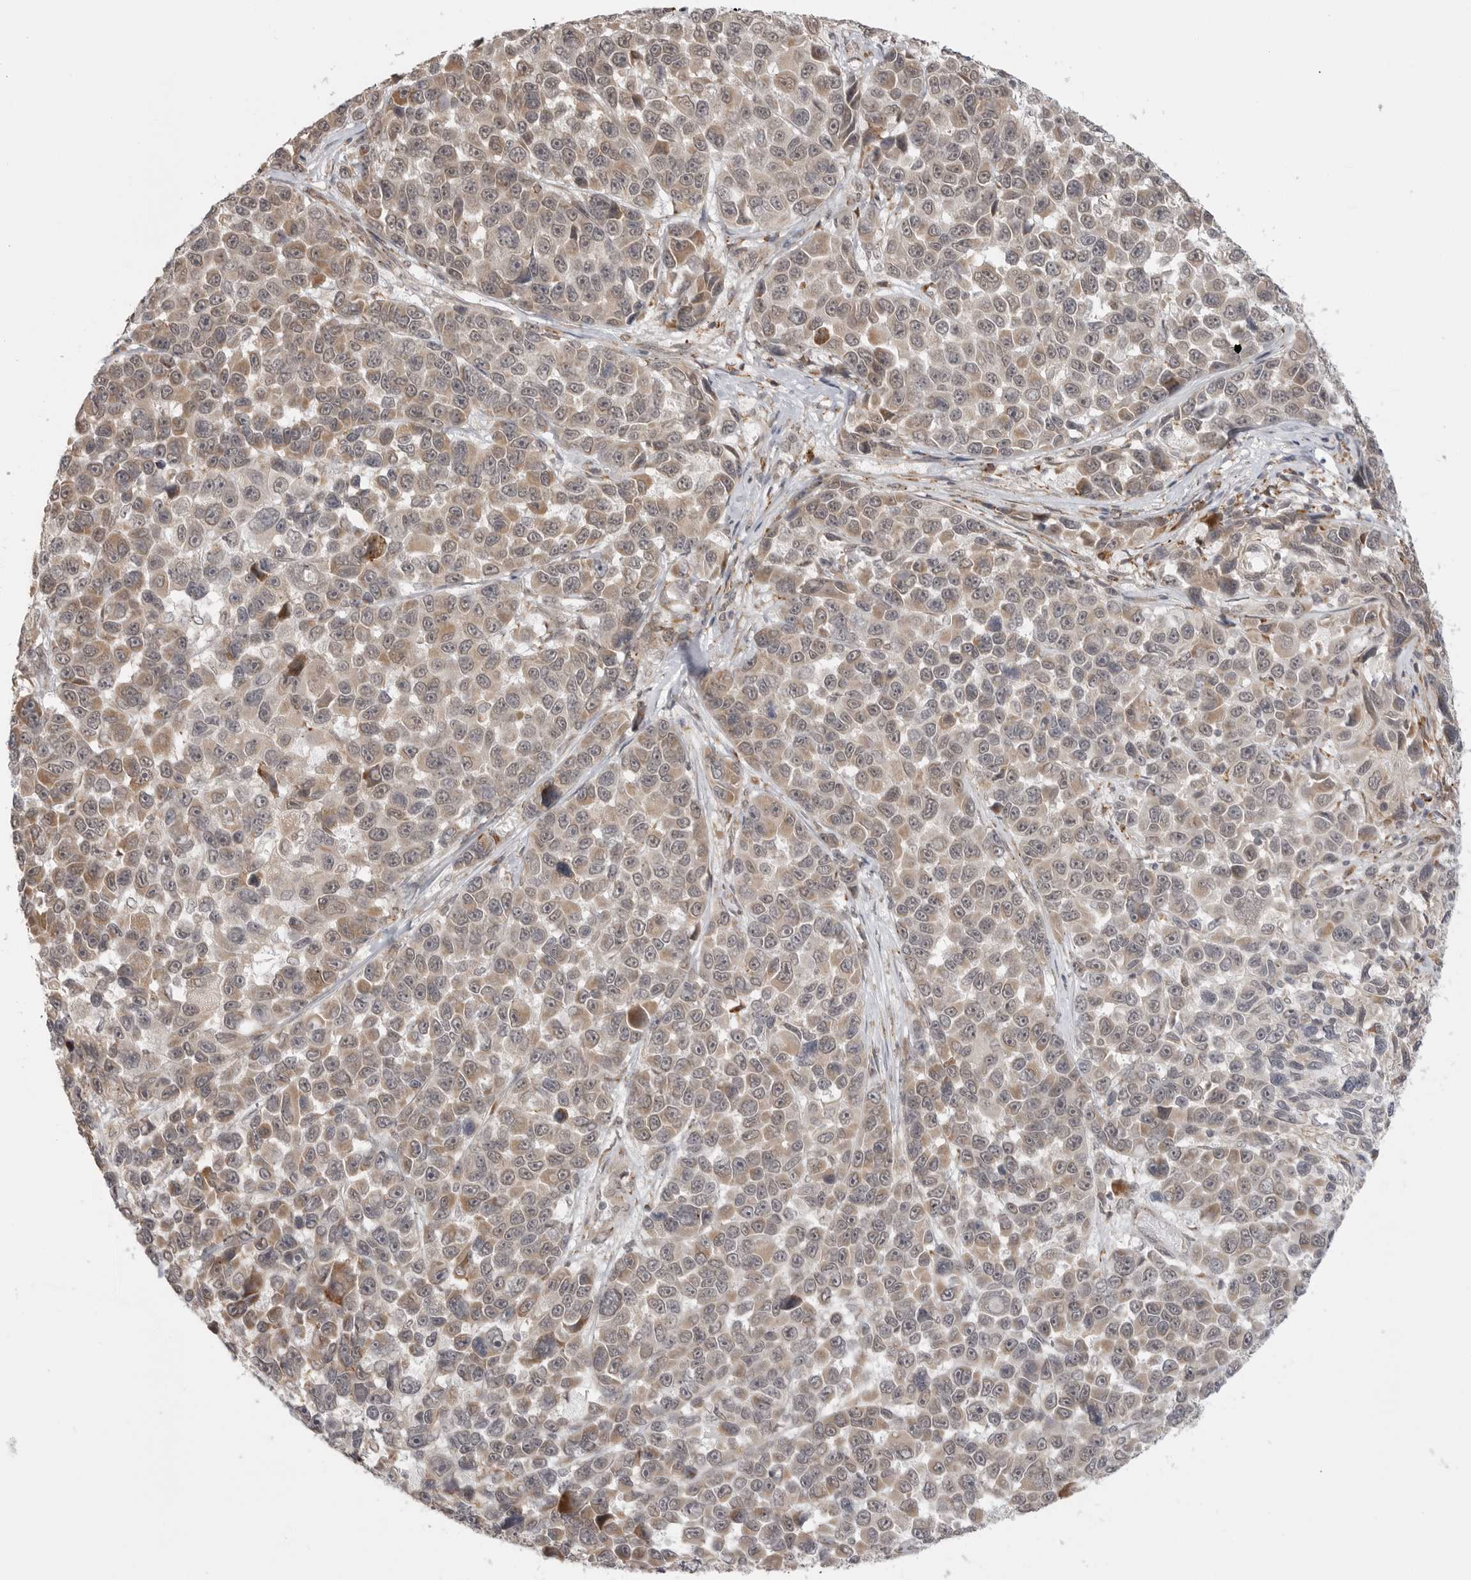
{"staining": {"intensity": "moderate", "quantity": ">75%", "location": "cytoplasmic/membranous"}, "tissue": "melanoma", "cell_type": "Tumor cells", "image_type": "cancer", "snomed": [{"axis": "morphology", "description": "Malignant melanoma, NOS"}, {"axis": "topography", "description": "Skin"}], "caption": "Approximately >75% of tumor cells in malignant melanoma reveal moderate cytoplasmic/membranous protein expression as visualized by brown immunohistochemical staining.", "gene": "KALRN", "patient": {"sex": "male", "age": 53}}